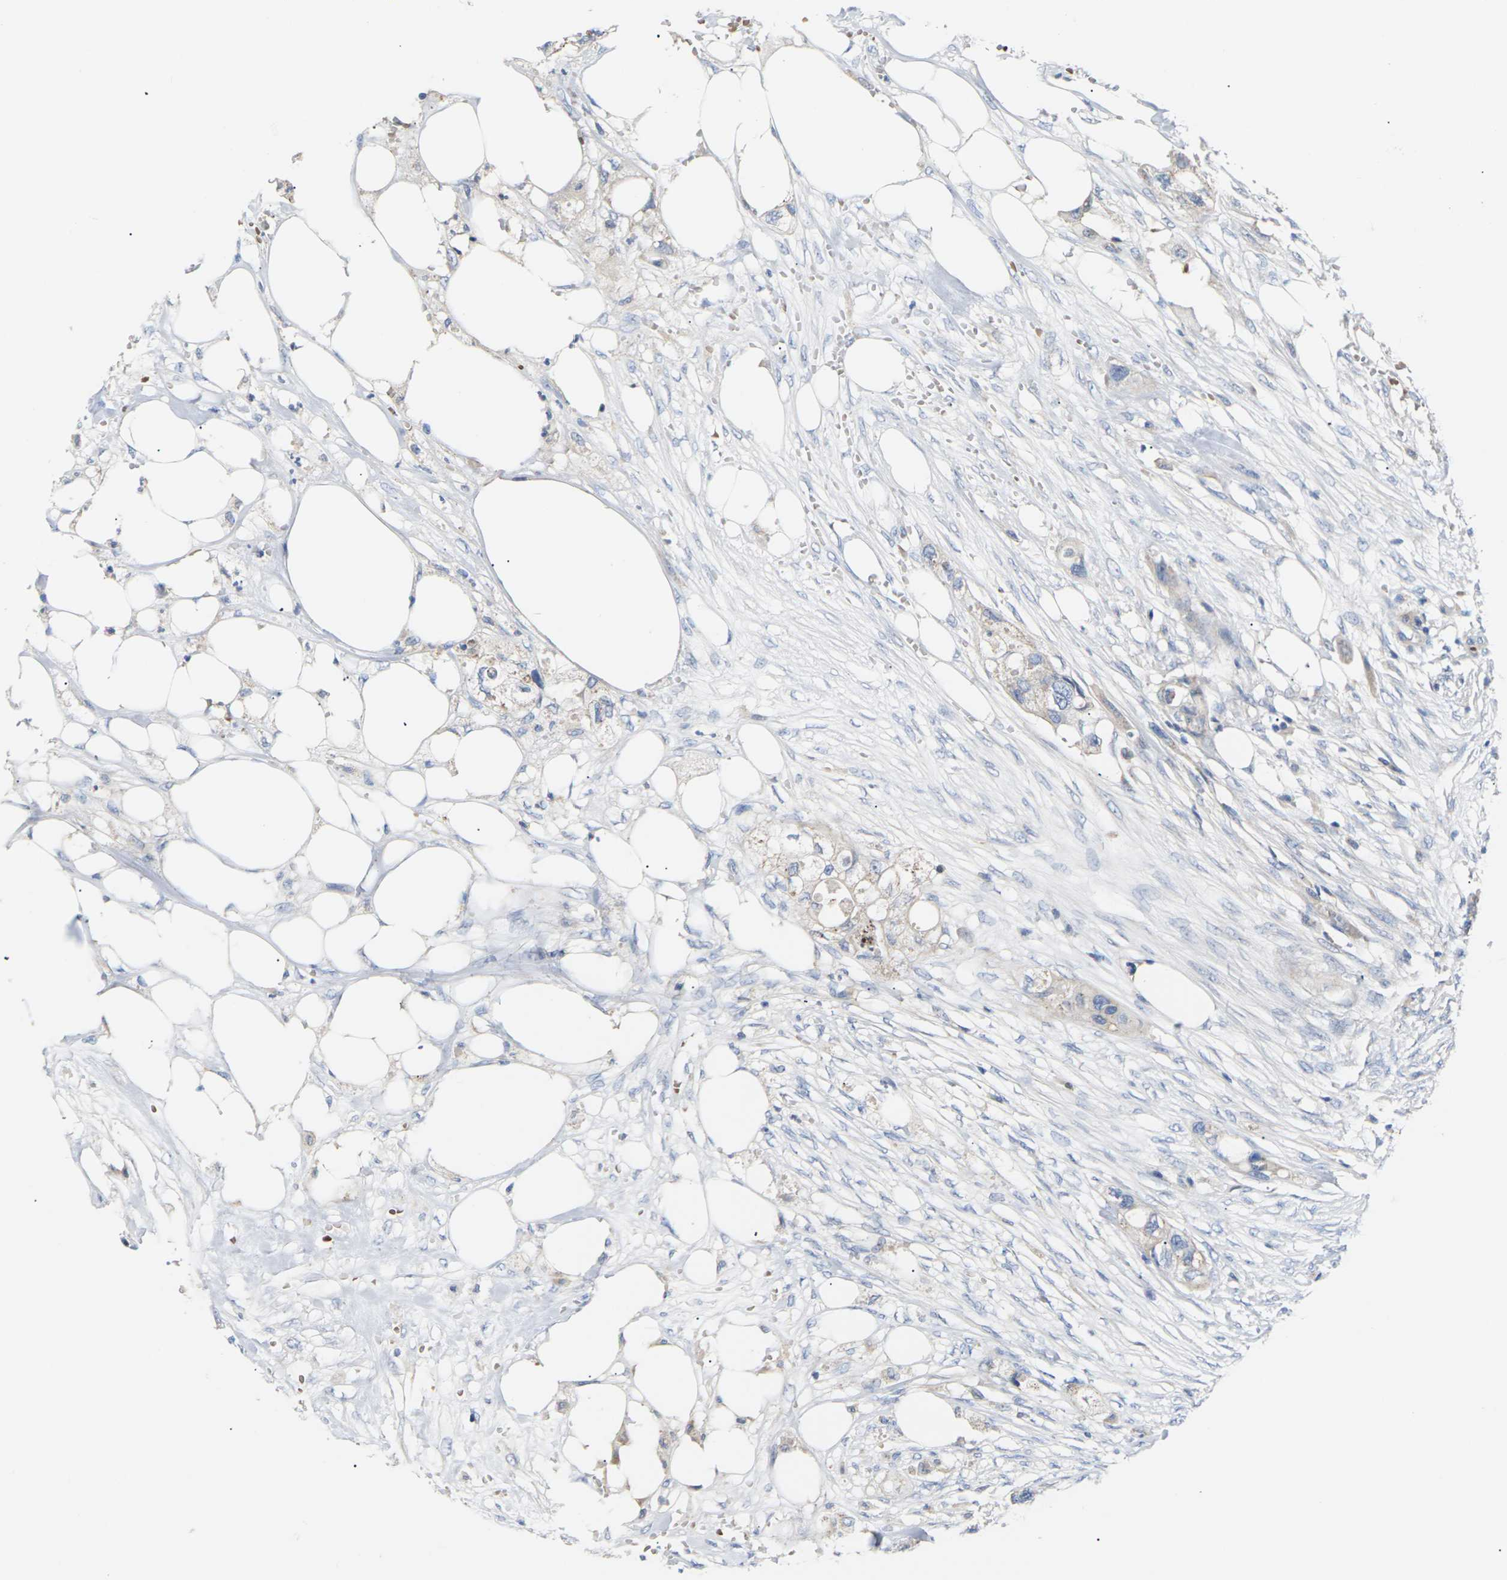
{"staining": {"intensity": "weak", "quantity": ">75%", "location": "cytoplasmic/membranous"}, "tissue": "colorectal cancer", "cell_type": "Tumor cells", "image_type": "cancer", "snomed": [{"axis": "morphology", "description": "Adenocarcinoma, NOS"}, {"axis": "topography", "description": "Colon"}], "caption": "Protein positivity by immunohistochemistry demonstrates weak cytoplasmic/membranous positivity in about >75% of tumor cells in colorectal cancer.", "gene": "TMCO4", "patient": {"sex": "female", "age": 57}}